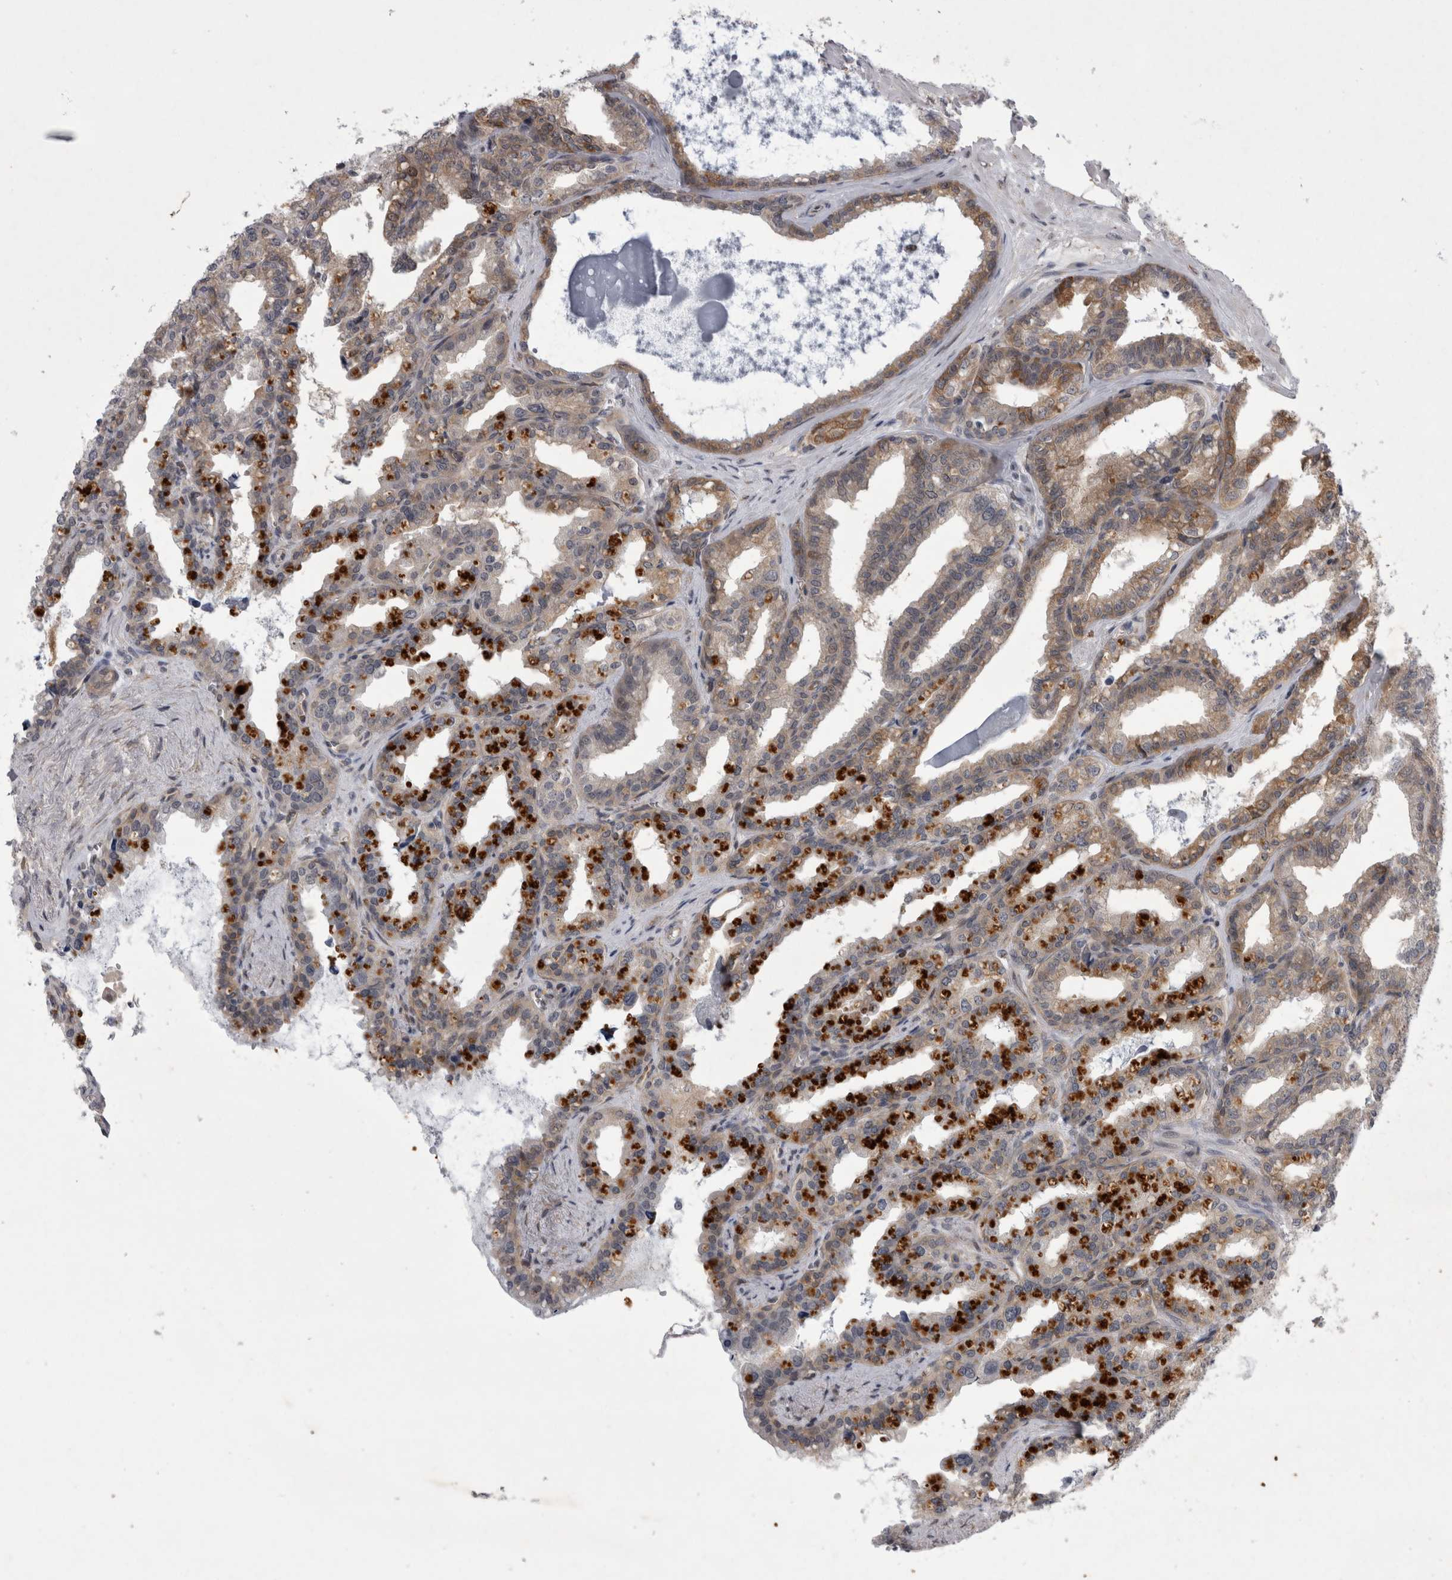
{"staining": {"intensity": "weak", "quantity": ">75%", "location": "cytoplasmic/membranous"}, "tissue": "seminal vesicle", "cell_type": "Glandular cells", "image_type": "normal", "snomed": [{"axis": "morphology", "description": "Normal tissue, NOS"}, {"axis": "topography", "description": "Prostate"}, {"axis": "topography", "description": "Seminal veicle"}], "caption": "Protein expression analysis of unremarkable human seminal vesicle reveals weak cytoplasmic/membranous expression in about >75% of glandular cells.", "gene": "PARP11", "patient": {"sex": "male", "age": 51}}